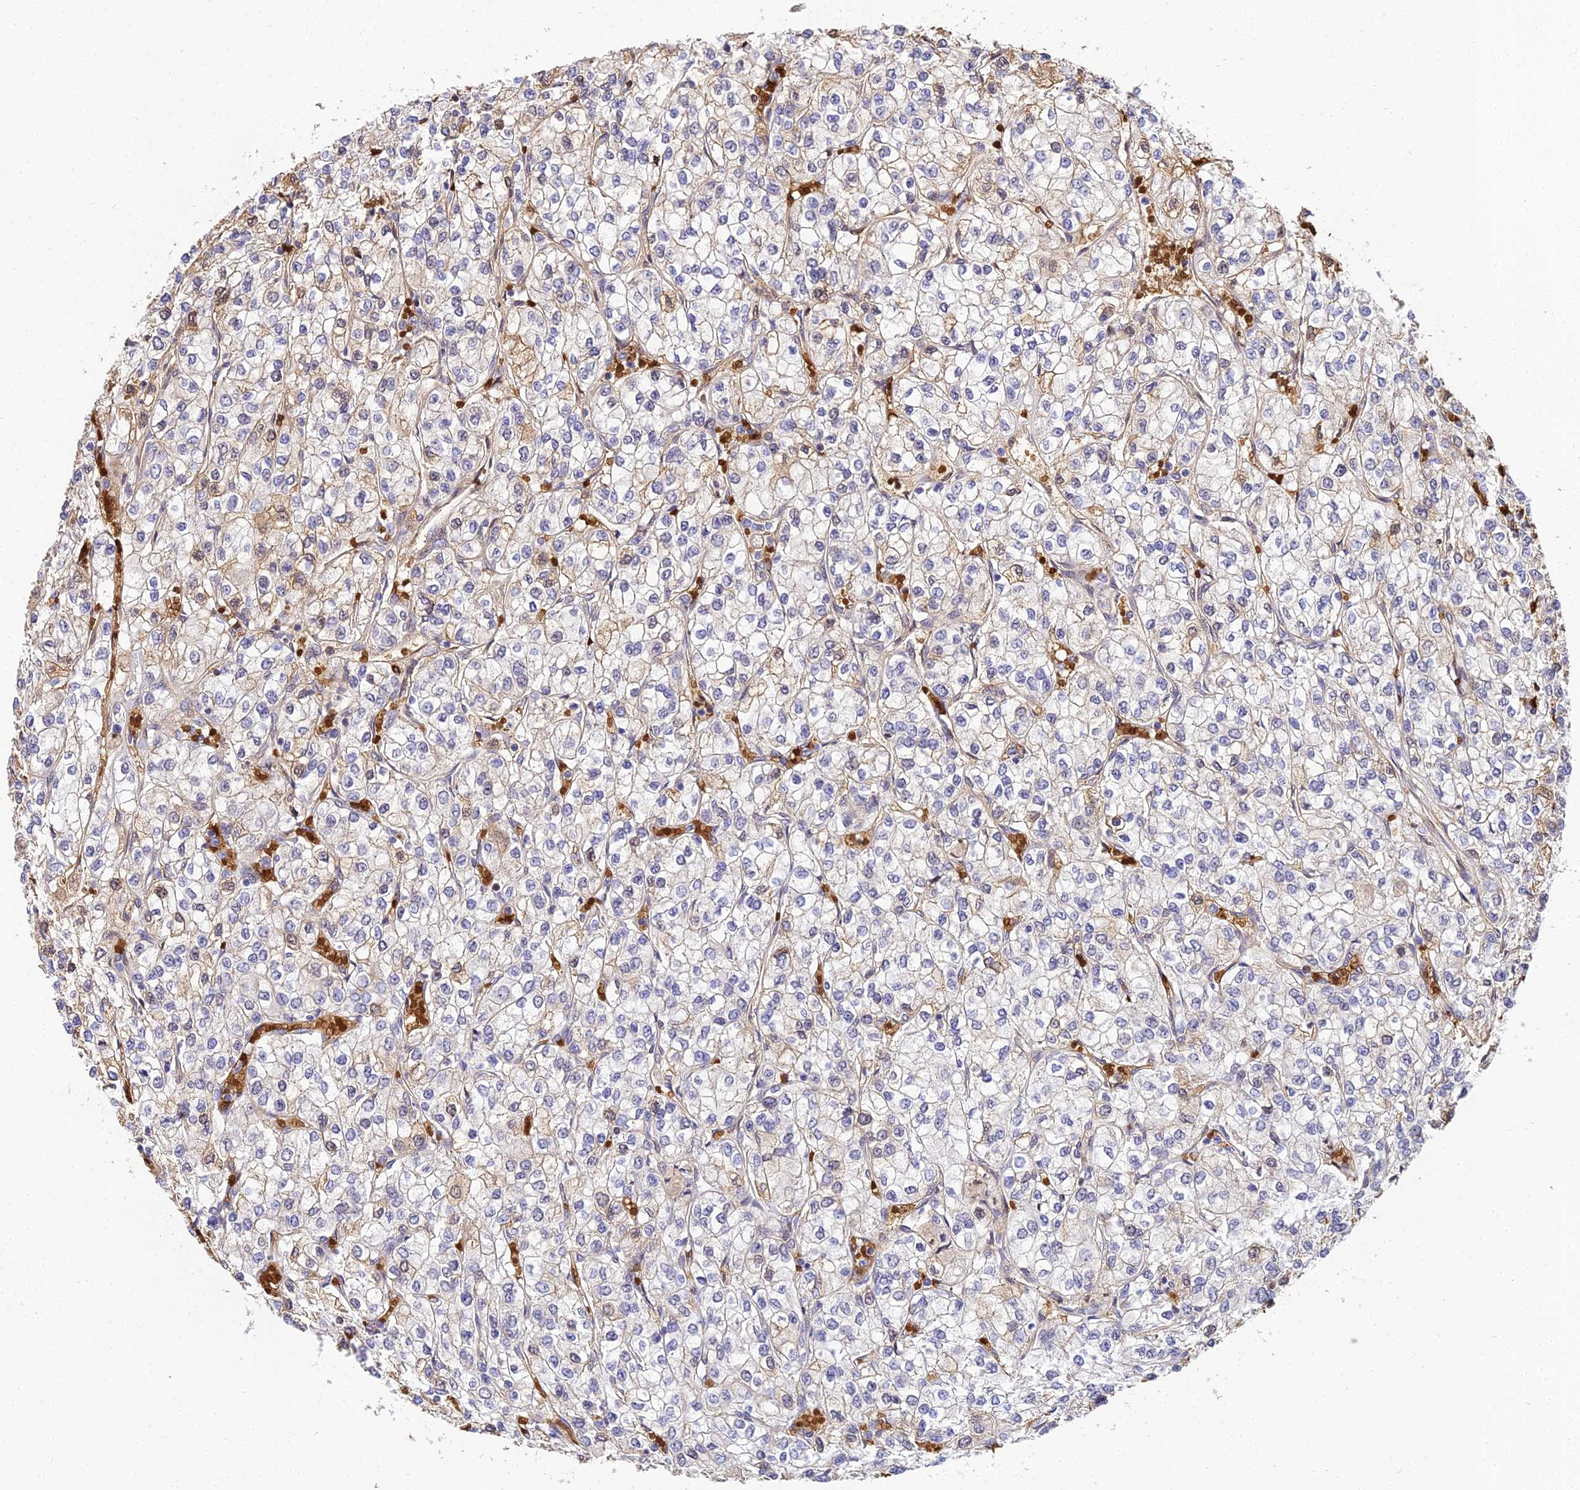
{"staining": {"intensity": "weak", "quantity": "<25%", "location": "cytoplasmic/membranous"}, "tissue": "renal cancer", "cell_type": "Tumor cells", "image_type": "cancer", "snomed": [{"axis": "morphology", "description": "Adenocarcinoma, NOS"}, {"axis": "topography", "description": "Kidney"}], "caption": "Immunohistochemical staining of human renal cancer reveals no significant staining in tumor cells. Nuclei are stained in blue.", "gene": "BCL9", "patient": {"sex": "male", "age": 80}}